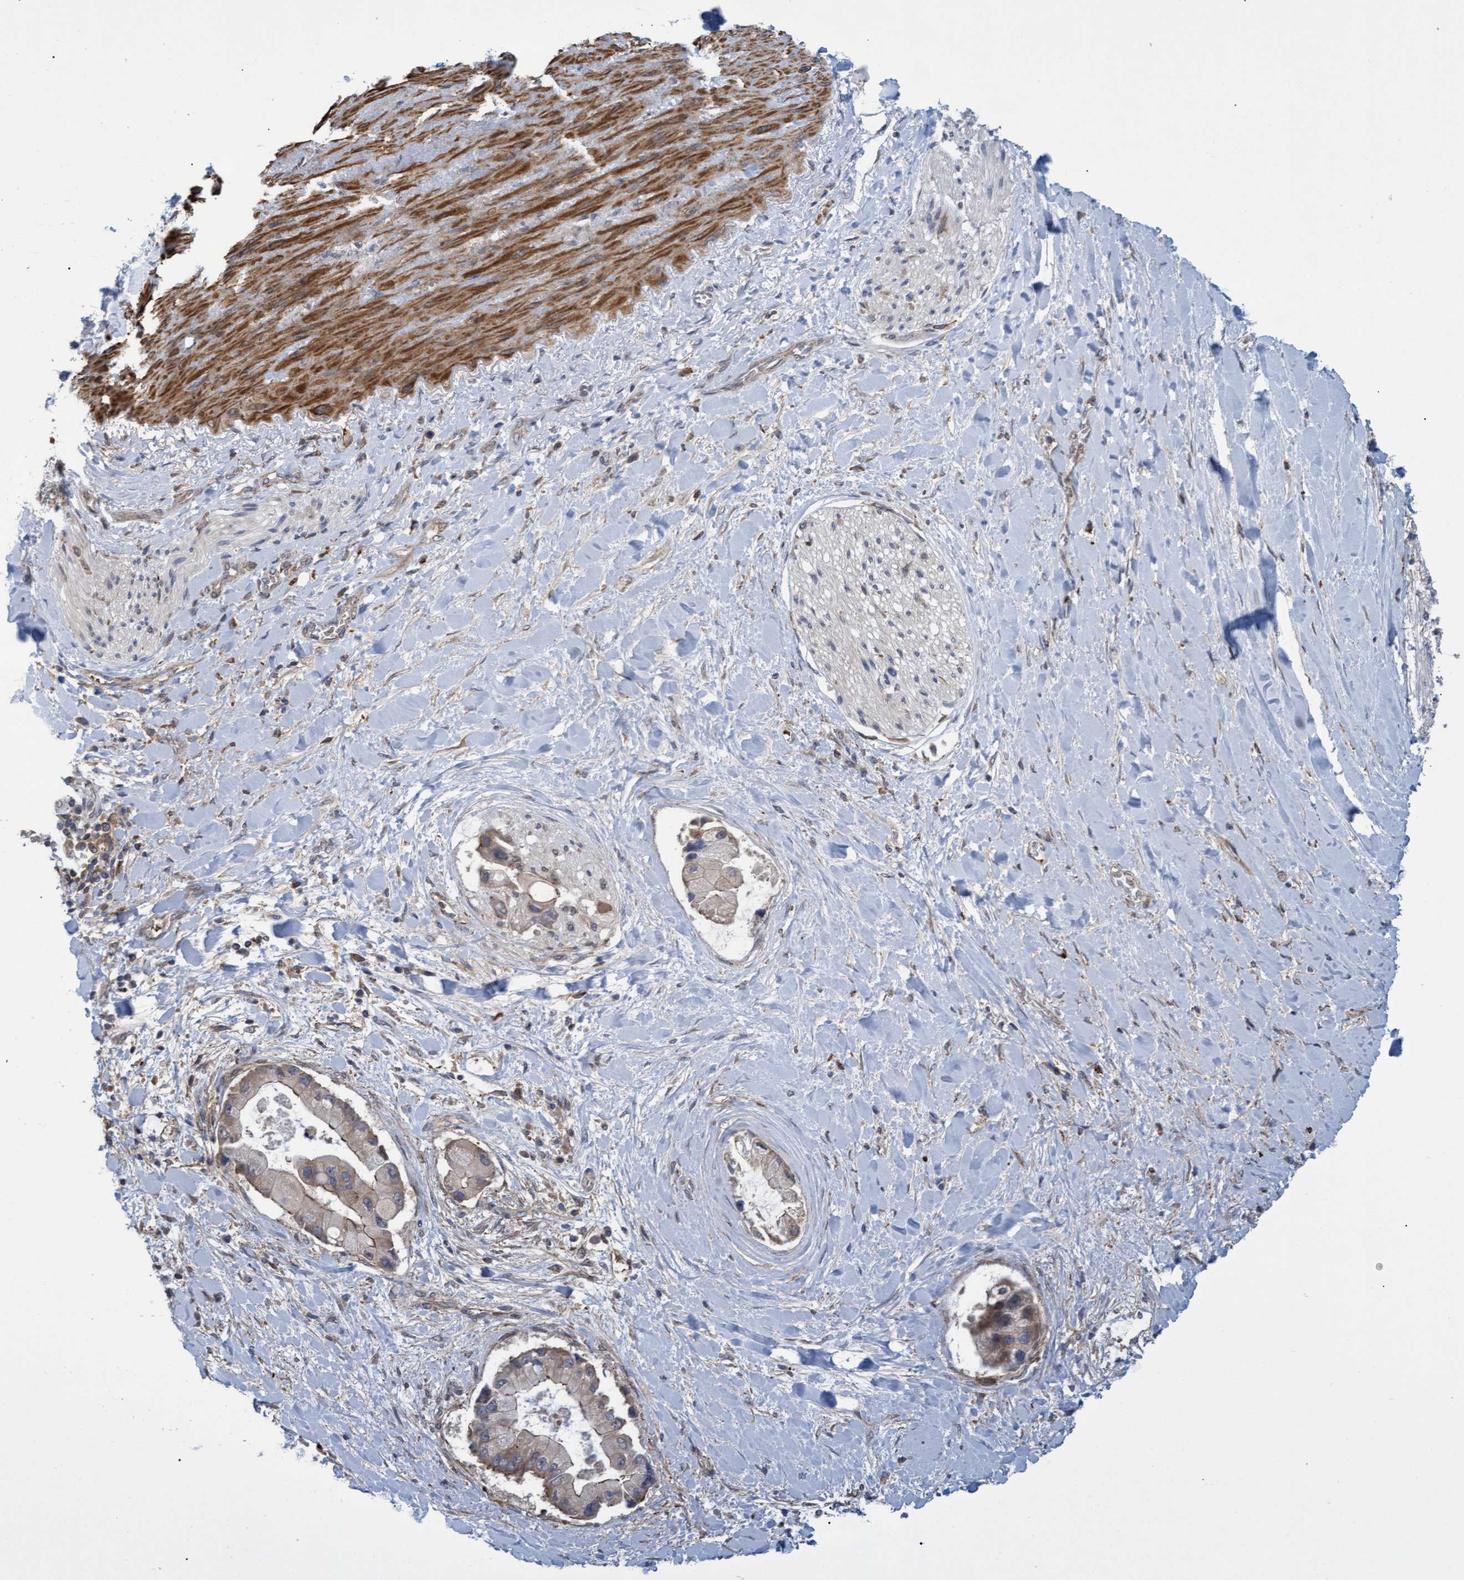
{"staining": {"intensity": "weak", "quantity": ">75%", "location": "cytoplasmic/membranous"}, "tissue": "liver cancer", "cell_type": "Tumor cells", "image_type": "cancer", "snomed": [{"axis": "morphology", "description": "Cholangiocarcinoma"}, {"axis": "topography", "description": "Liver"}], "caption": "A brown stain shows weak cytoplasmic/membranous staining of a protein in liver cancer (cholangiocarcinoma) tumor cells. The staining was performed using DAB (3,3'-diaminobenzidine), with brown indicating positive protein expression. Nuclei are stained blue with hematoxylin.", "gene": "NAA15", "patient": {"sex": "male", "age": 50}}